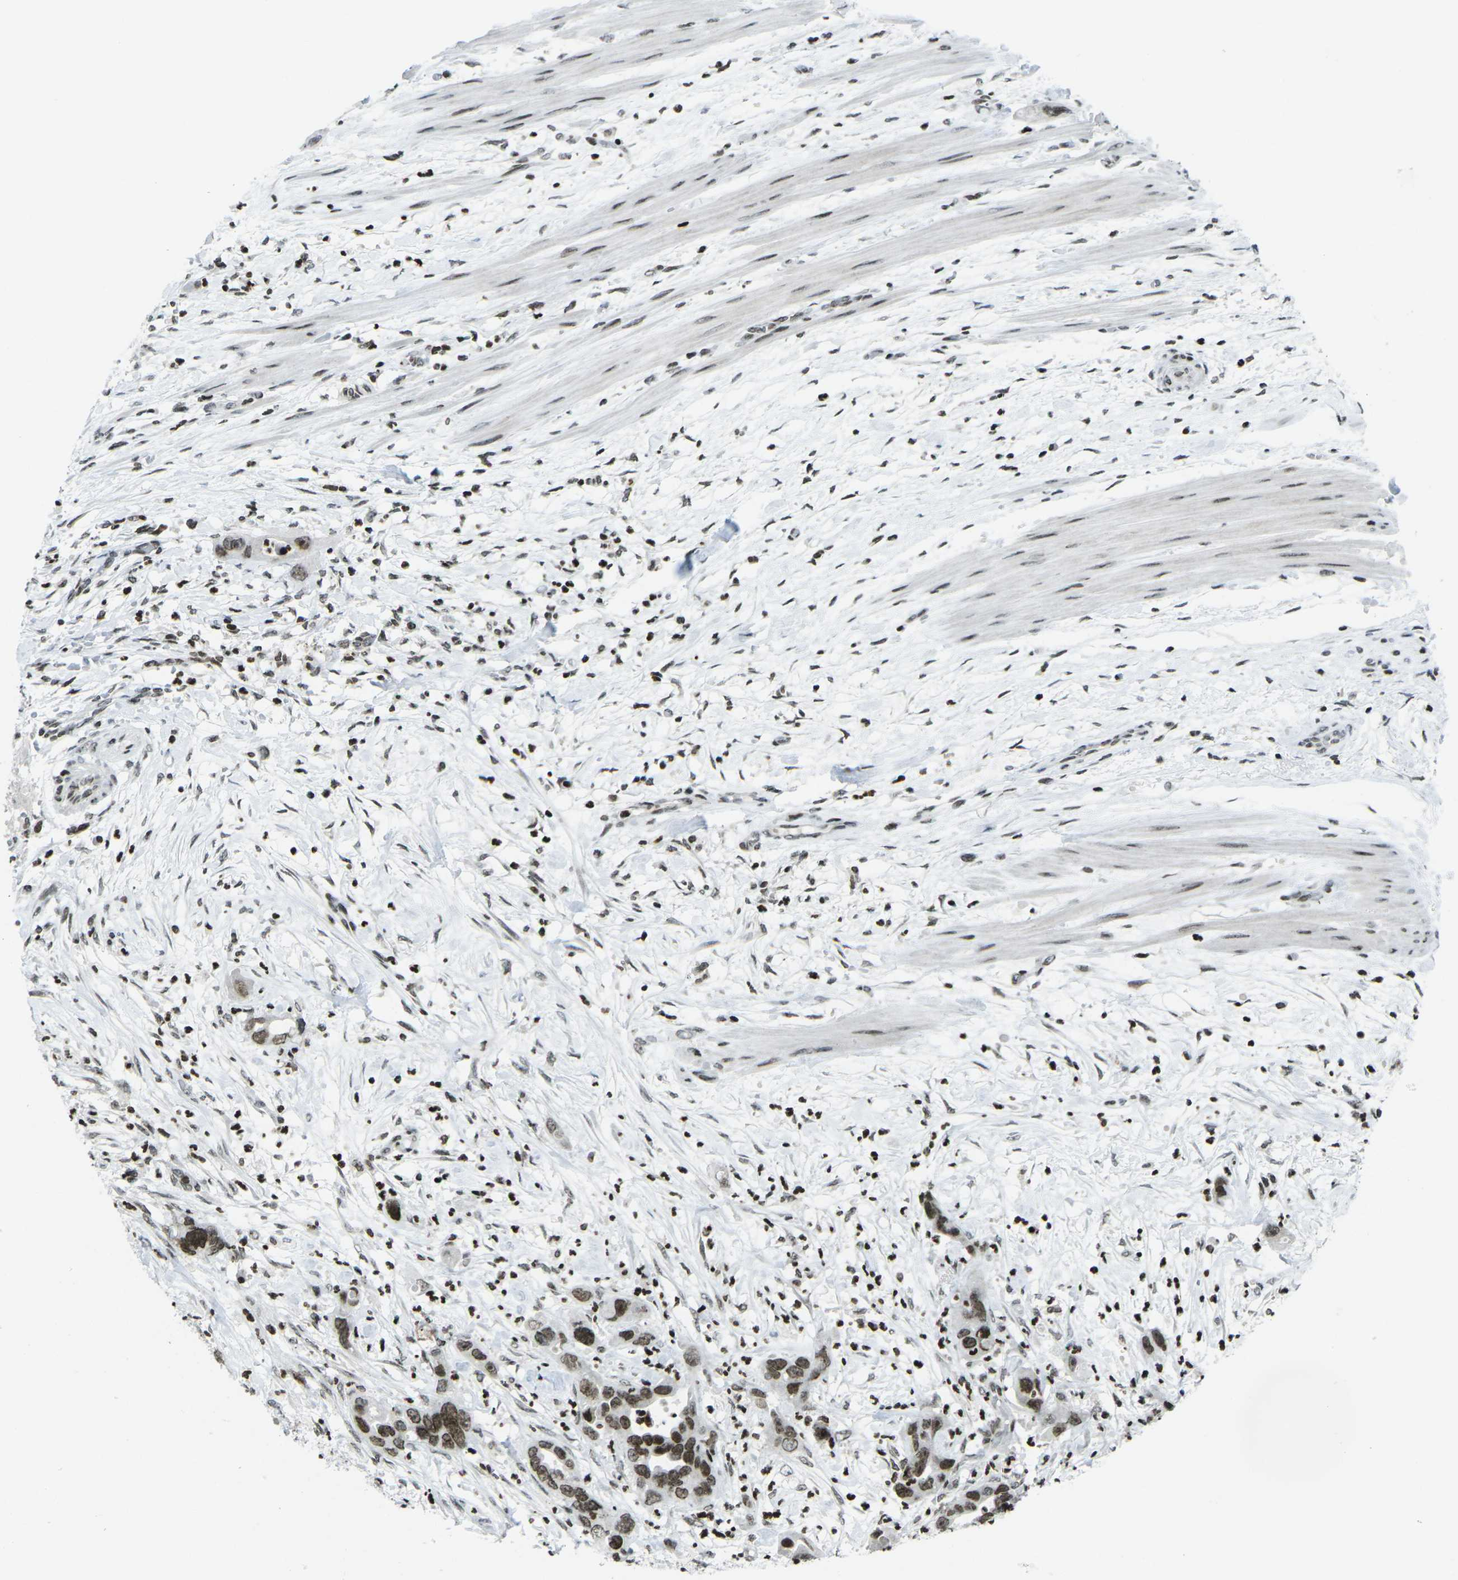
{"staining": {"intensity": "moderate", "quantity": ">75%", "location": "nuclear"}, "tissue": "pancreatic cancer", "cell_type": "Tumor cells", "image_type": "cancer", "snomed": [{"axis": "morphology", "description": "Adenocarcinoma, NOS"}, {"axis": "topography", "description": "Pancreas"}], "caption": "Pancreatic cancer stained for a protein exhibits moderate nuclear positivity in tumor cells.", "gene": "EME1", "patient": {"sex": "female", "age": 71}}